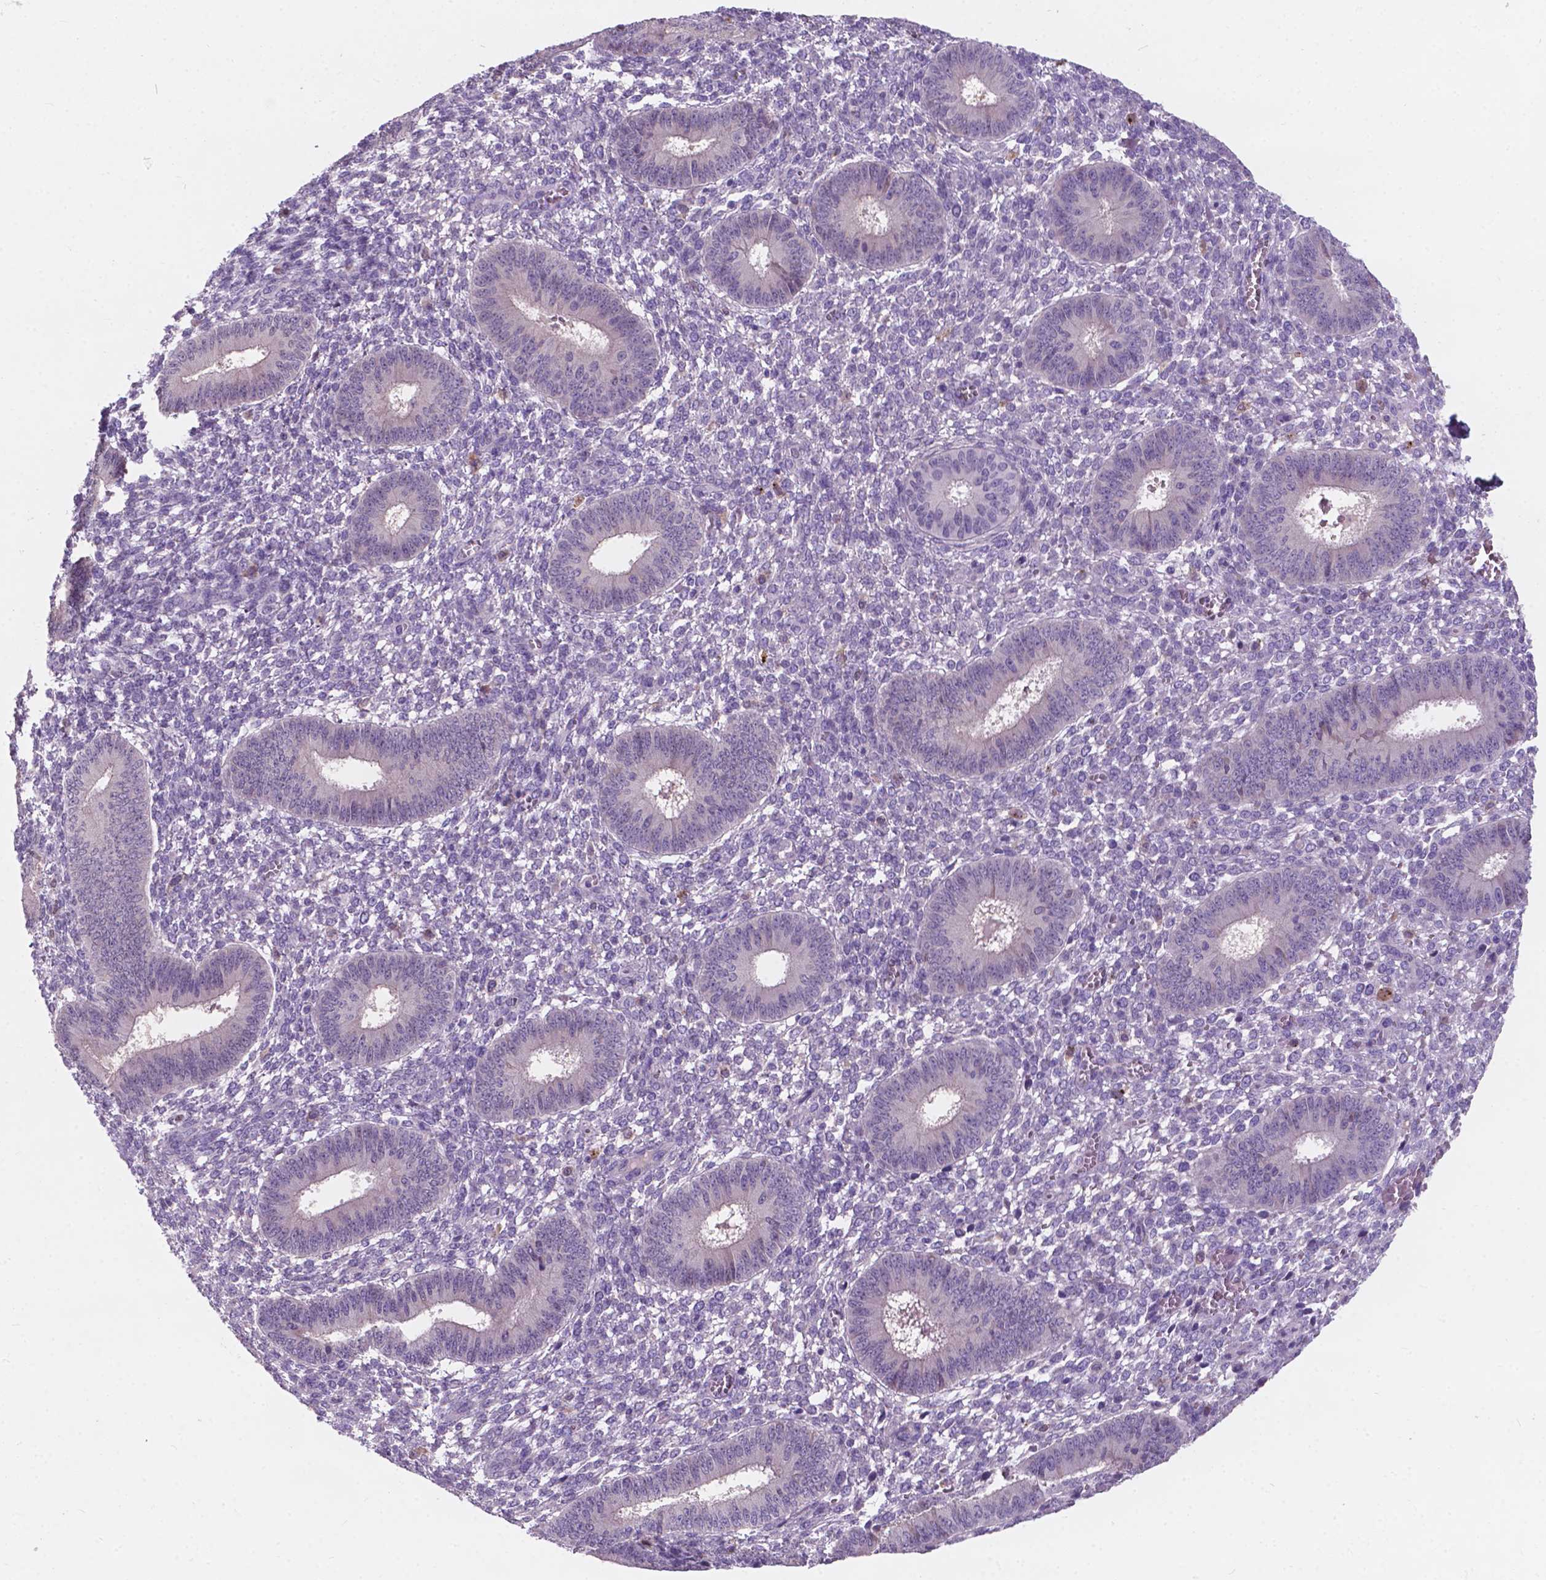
{"staining": {"intensity": "negative", "quantity": "none", "location": "none"}, "tissue": "endometrium", "cell_type": "Cells in endometrial stroma", "image_type": "normal", "snomed": [{"axis": "morphology", "description": "Normal tissue, NOS"}, {"axis": "topography", "description": "Endometrium"}], "caption": "IHC histopathology image of benign endometrium: endometrium stained with DAB (3,3'-diaminobenzidine) exhibits no significant protein staining in cells in endometrial stroma.", "gene": "IREB2", "patient": {"sex": "female", "age": 42}}